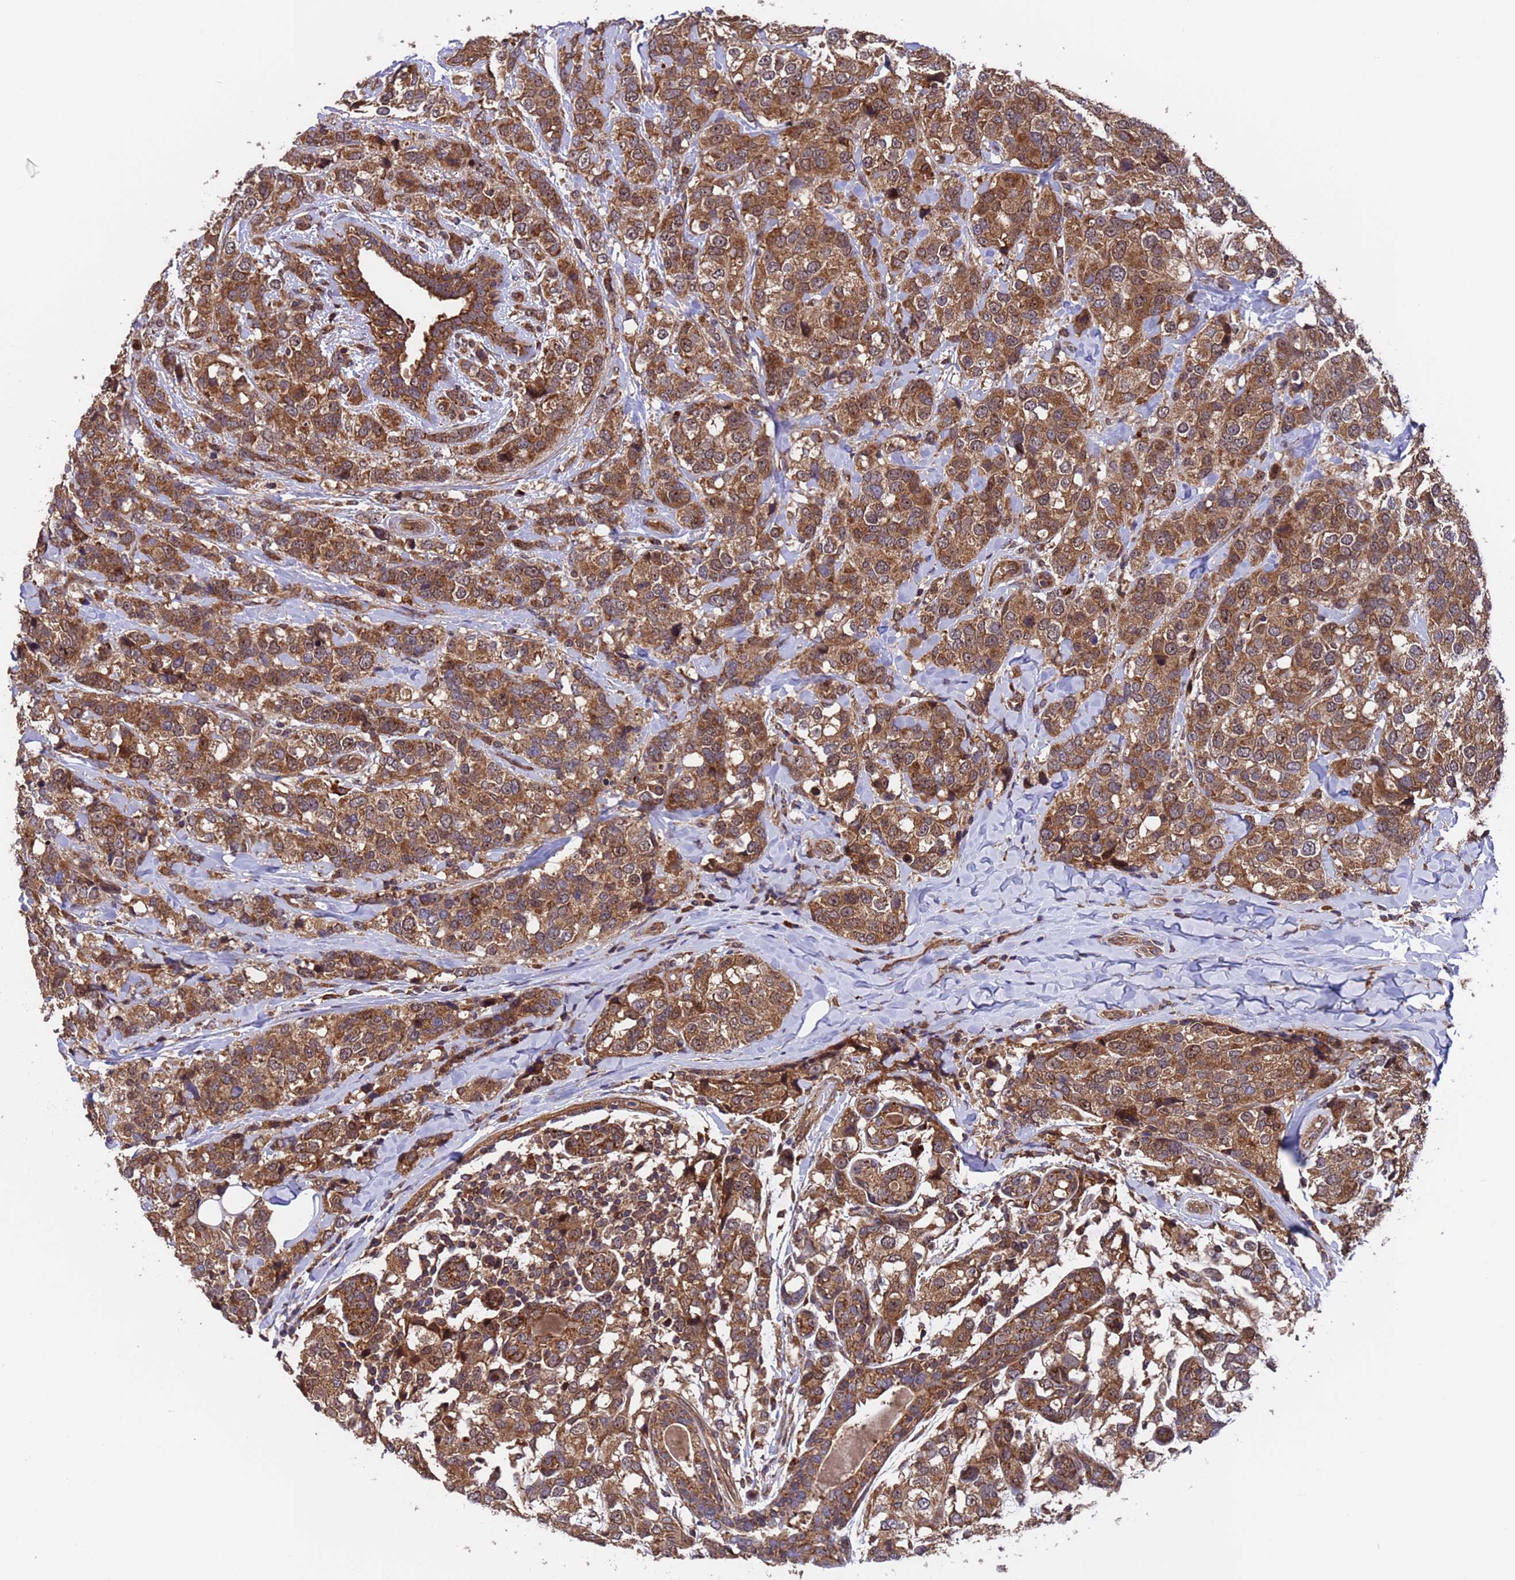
{"staining": {"intensity": "strong", "quantity": ">75%", "location": "cytoplasmic/membranous"}, "tissue": "breast cancer", "cell_type": "Tumor cells", "image_type": "cancer", "snomed": [{"axis": "morphology", "description": "Lobular carcinoma"}, {"axis": "topography", "description": "Breast"}], "caption": "Immunohistochemical staining of human lobular carcinoma (breast) demonstrates high levels of strong cytoplasmic/membranous protein positivity in approximately >75% of tumor cells. Ihc stains the protein in brown and the nuclei are stained blue.", "gene": "TSR3", "patient": {"sex": "female", "age": 59}}